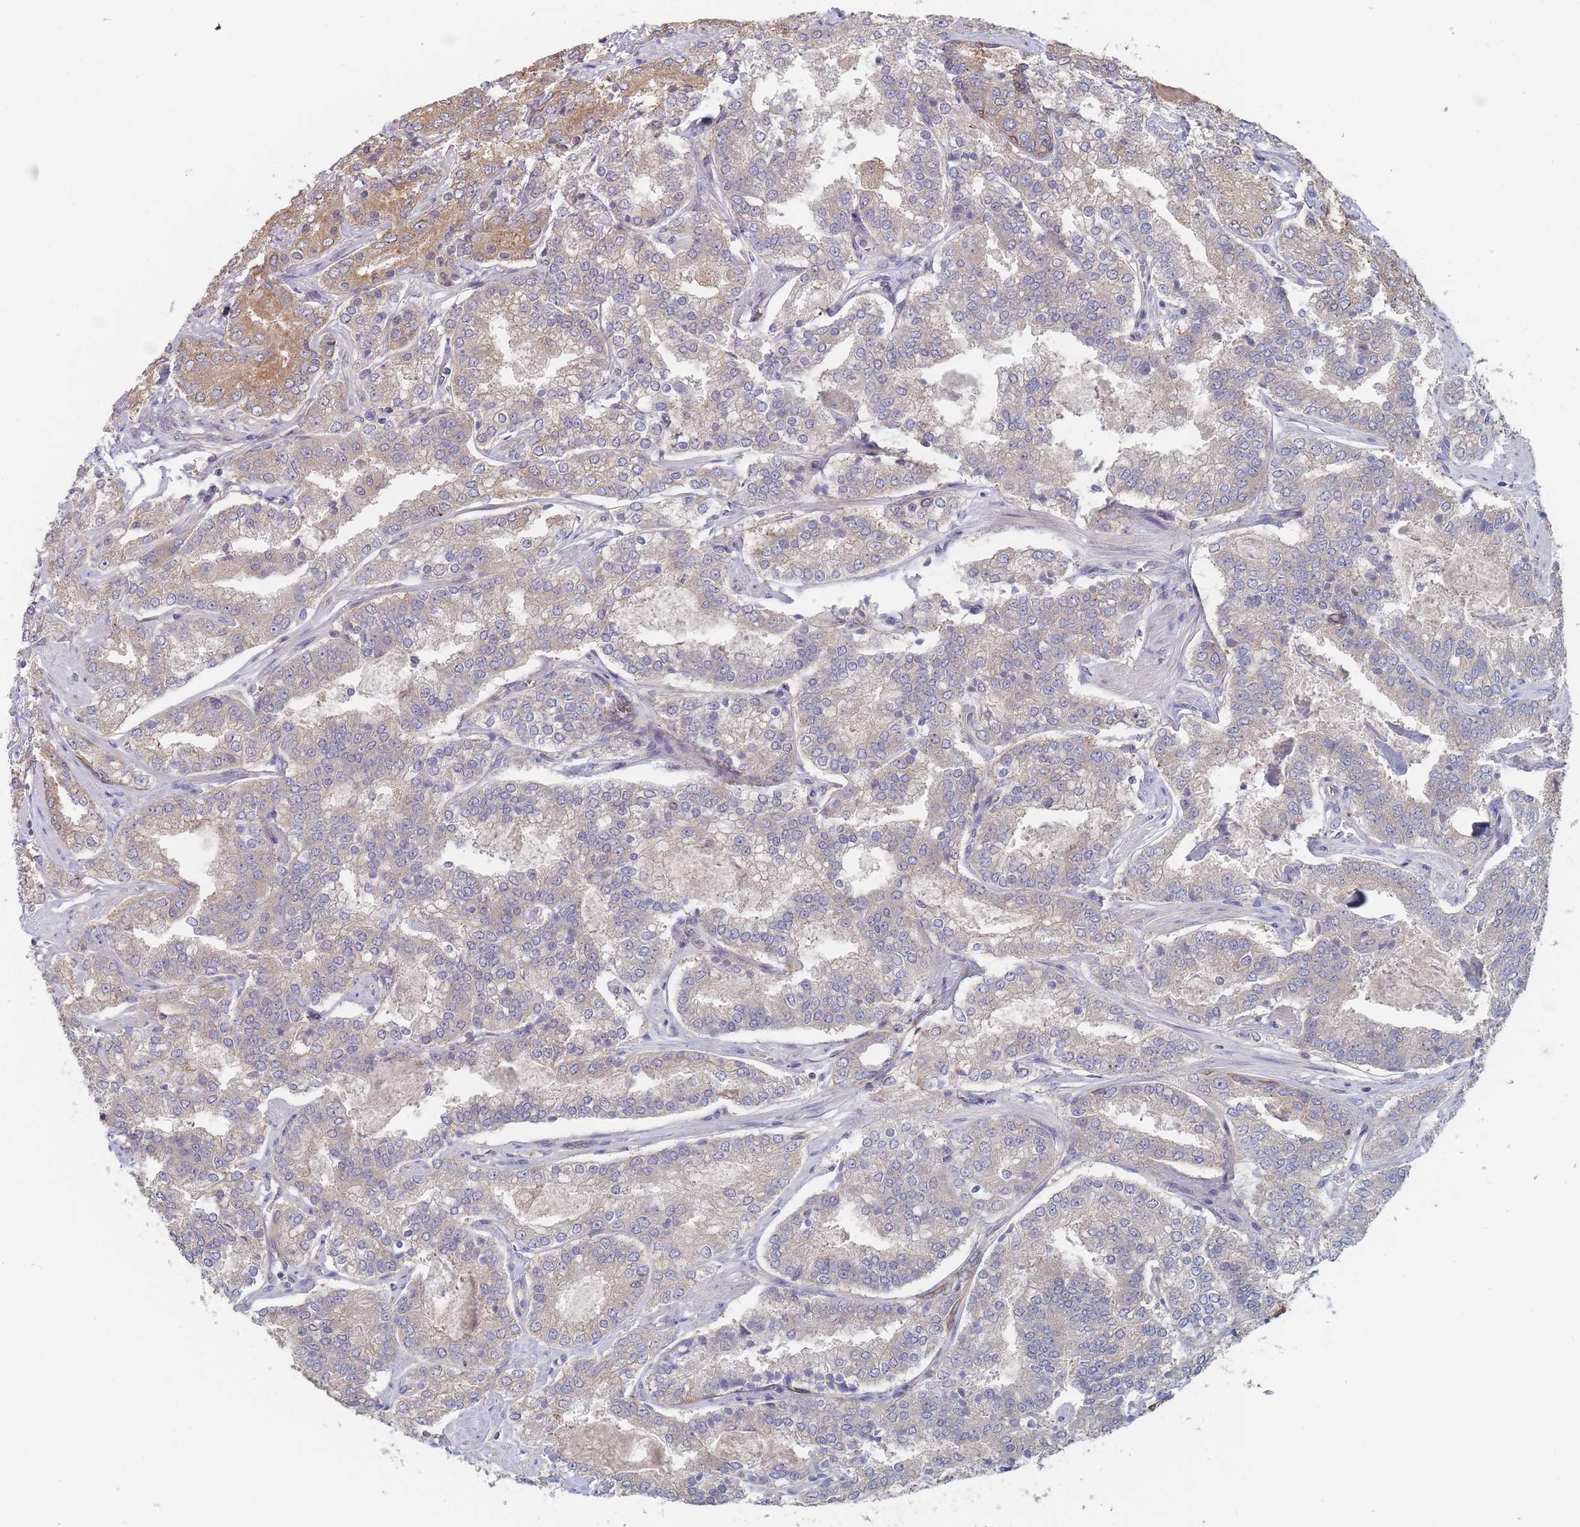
{"staining": {"intensity": "strong", "quantity": "<25%", "location": "cytoplasmic/membranous"}, "tissue": "prostate cancer", "cell_type": "Tumor cells", "image_type": "cancer", "snomed": [{"axis": "morphology", "description": "Adenocarcinoma, High grade"}, {"axis": "topography", "description": "Prostate"}], "caption": "A micrograph of human prostate adenocarcinoma (high-grade) stained for a protein reveals strong cytoplasmic/membranous brown staining in tumor cells. (IHC, brightfield microscopy, high magnification).", "gene": "EFCC1", "patient": {"sex": "male", "age": 63}}